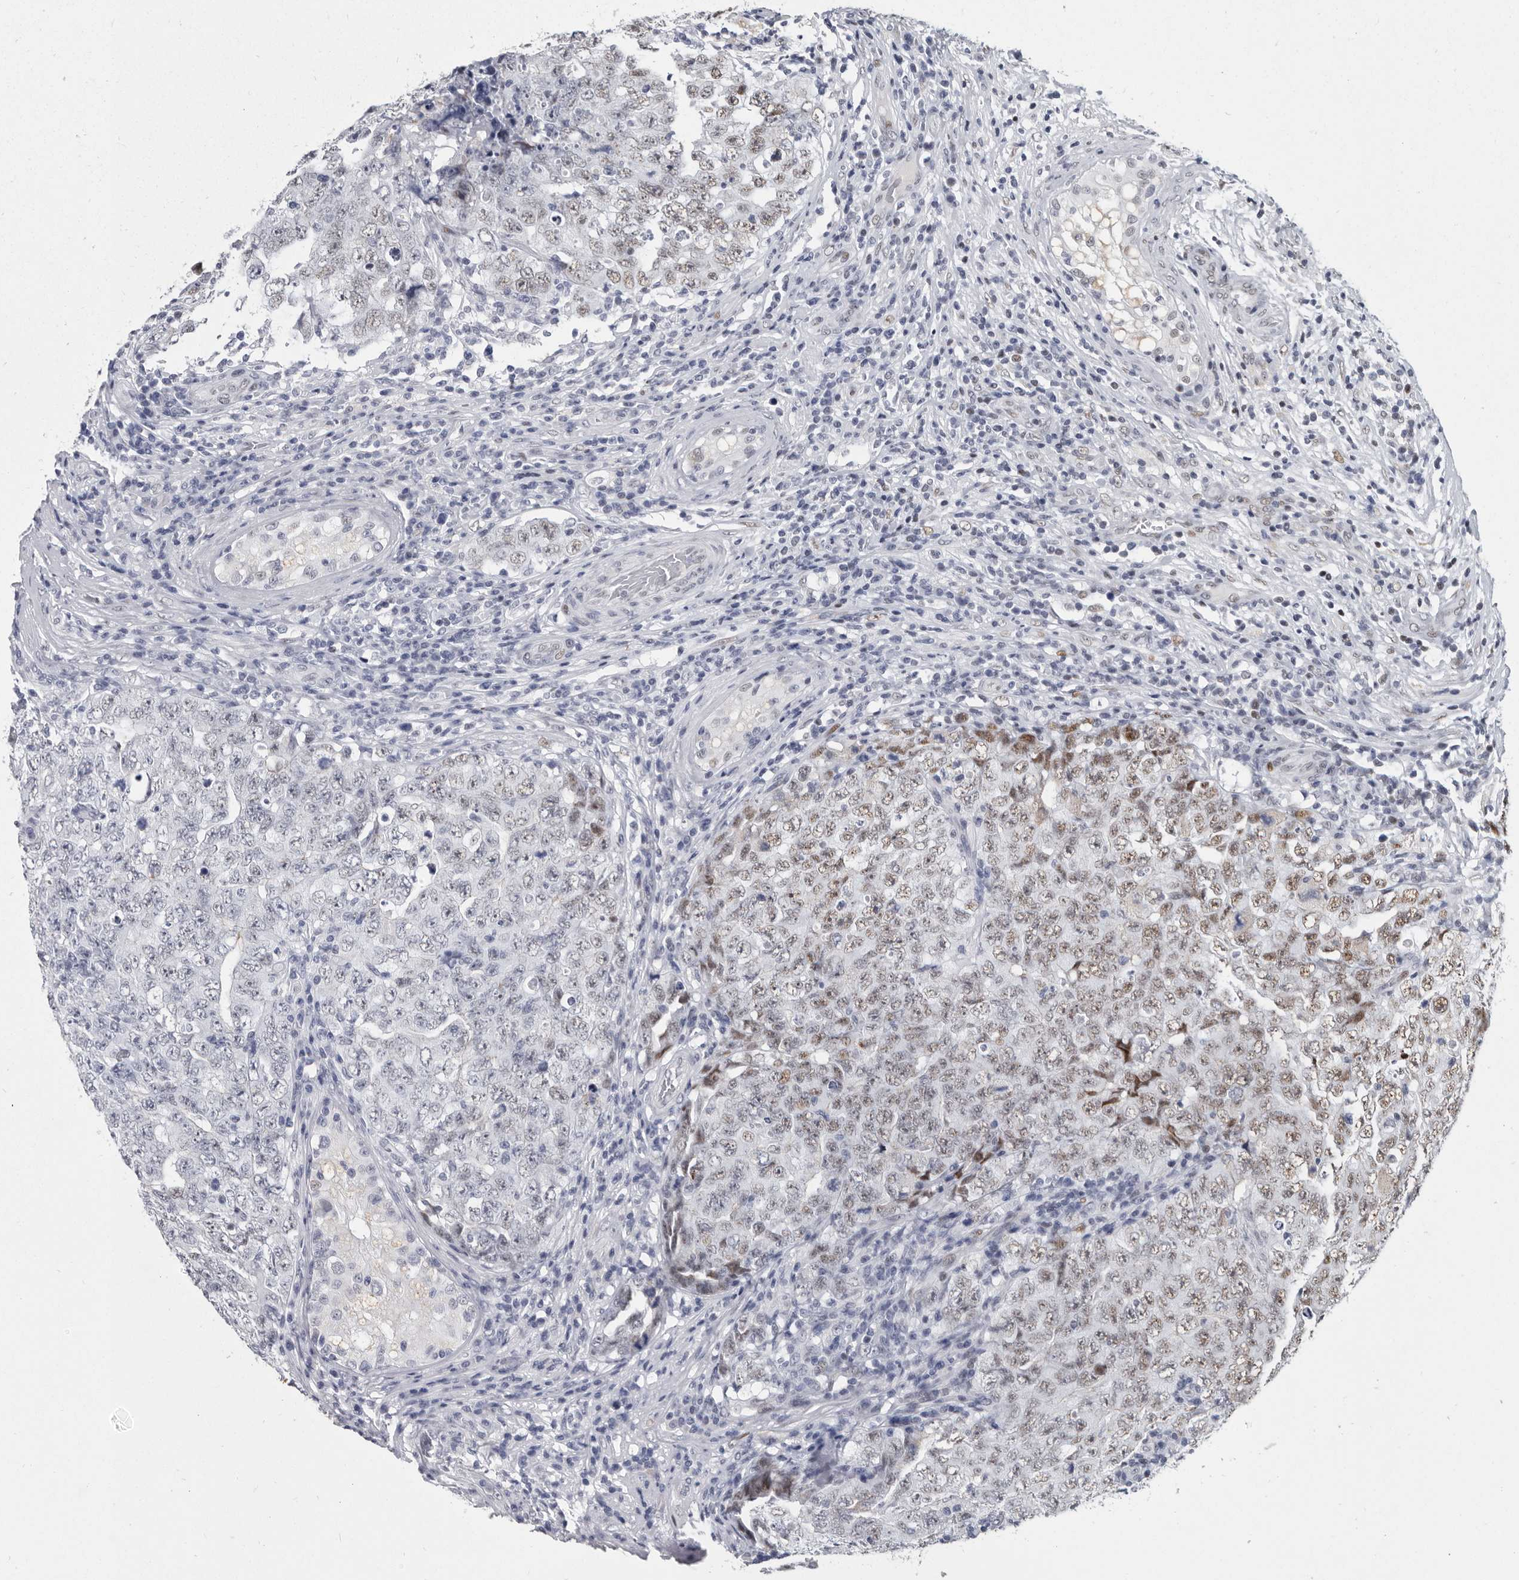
{"staining": {"intensity": "moderate", "quantity": "<25%", "location": "nuclear"}, "tissue": "testis cancer", "cell_type": "Tumor cells", "image_type": "cancer", "snomed": [{"axis": "morphology", "description": "Carcinoma, Embryonal, NOS"}, {"axis": "topography", "description": "Testis"}], "caption": "Immunohistochemical staining of testis cancer reveals low levels of moderate nuclear expression in approximately <25% of tumor cells. (DAB IHC with brightfield microscopy, high magnification).", "gene": "WRAP73", "patient": {"sex": "male", "age": 26}}